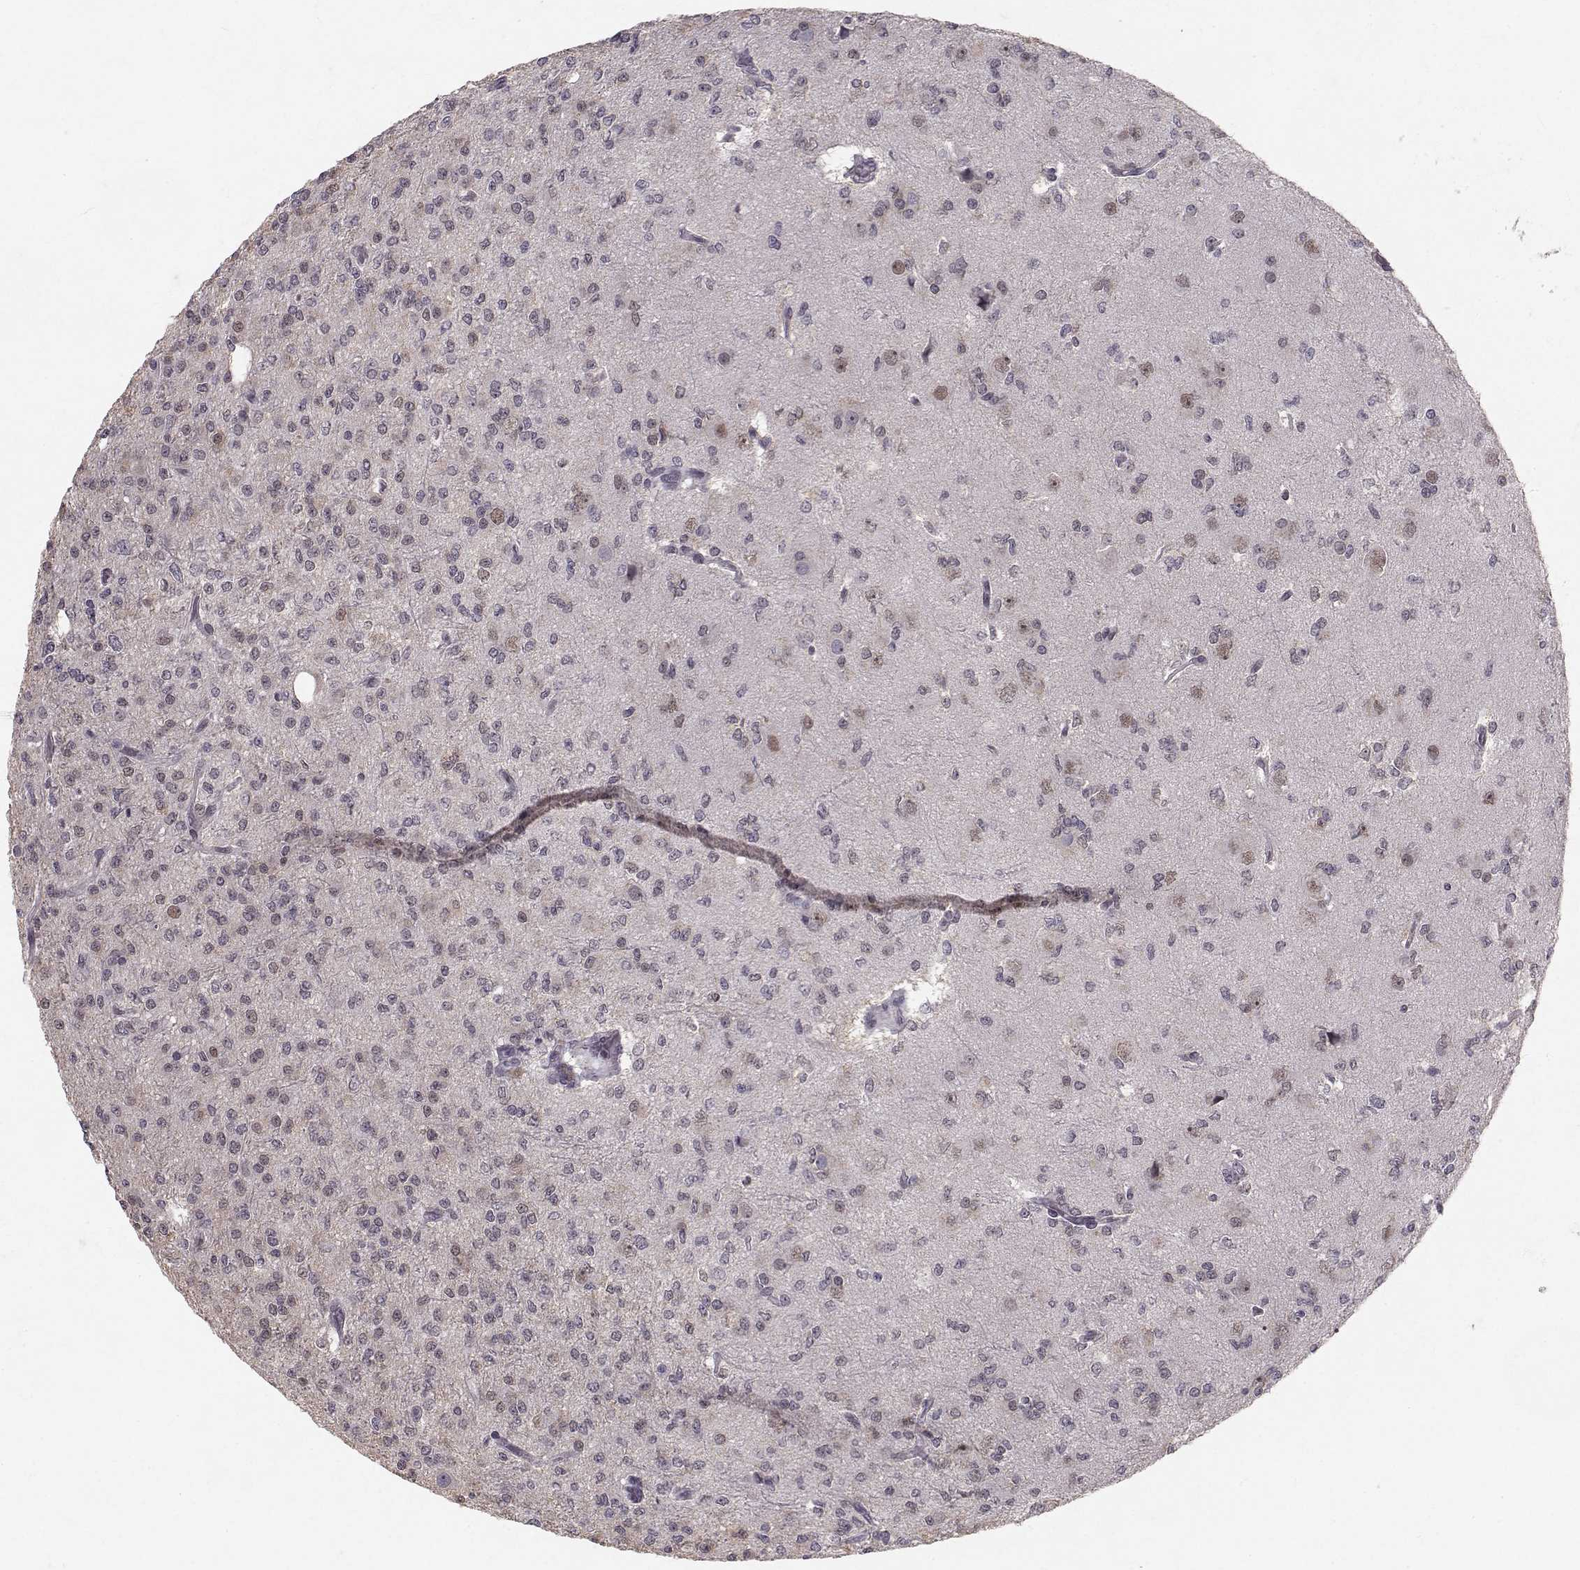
{"staining": {"intensity": "negative", "quantity": "none", "location": "none"}, "tissue": "glioma", "cell_type": "Tumor cells", "image_type": "cancer", "snomed": [{"axis": "morphology", "description": "Glioma, malignant, Low grade"}, {"axis": "topography", "description": "Brain"}], "caption": "This is a image of IHC staining of glioma, which shows no positivity in tumor cells.", "gene": "RPP38", "patient": {"sex": "male", "age": 27}}